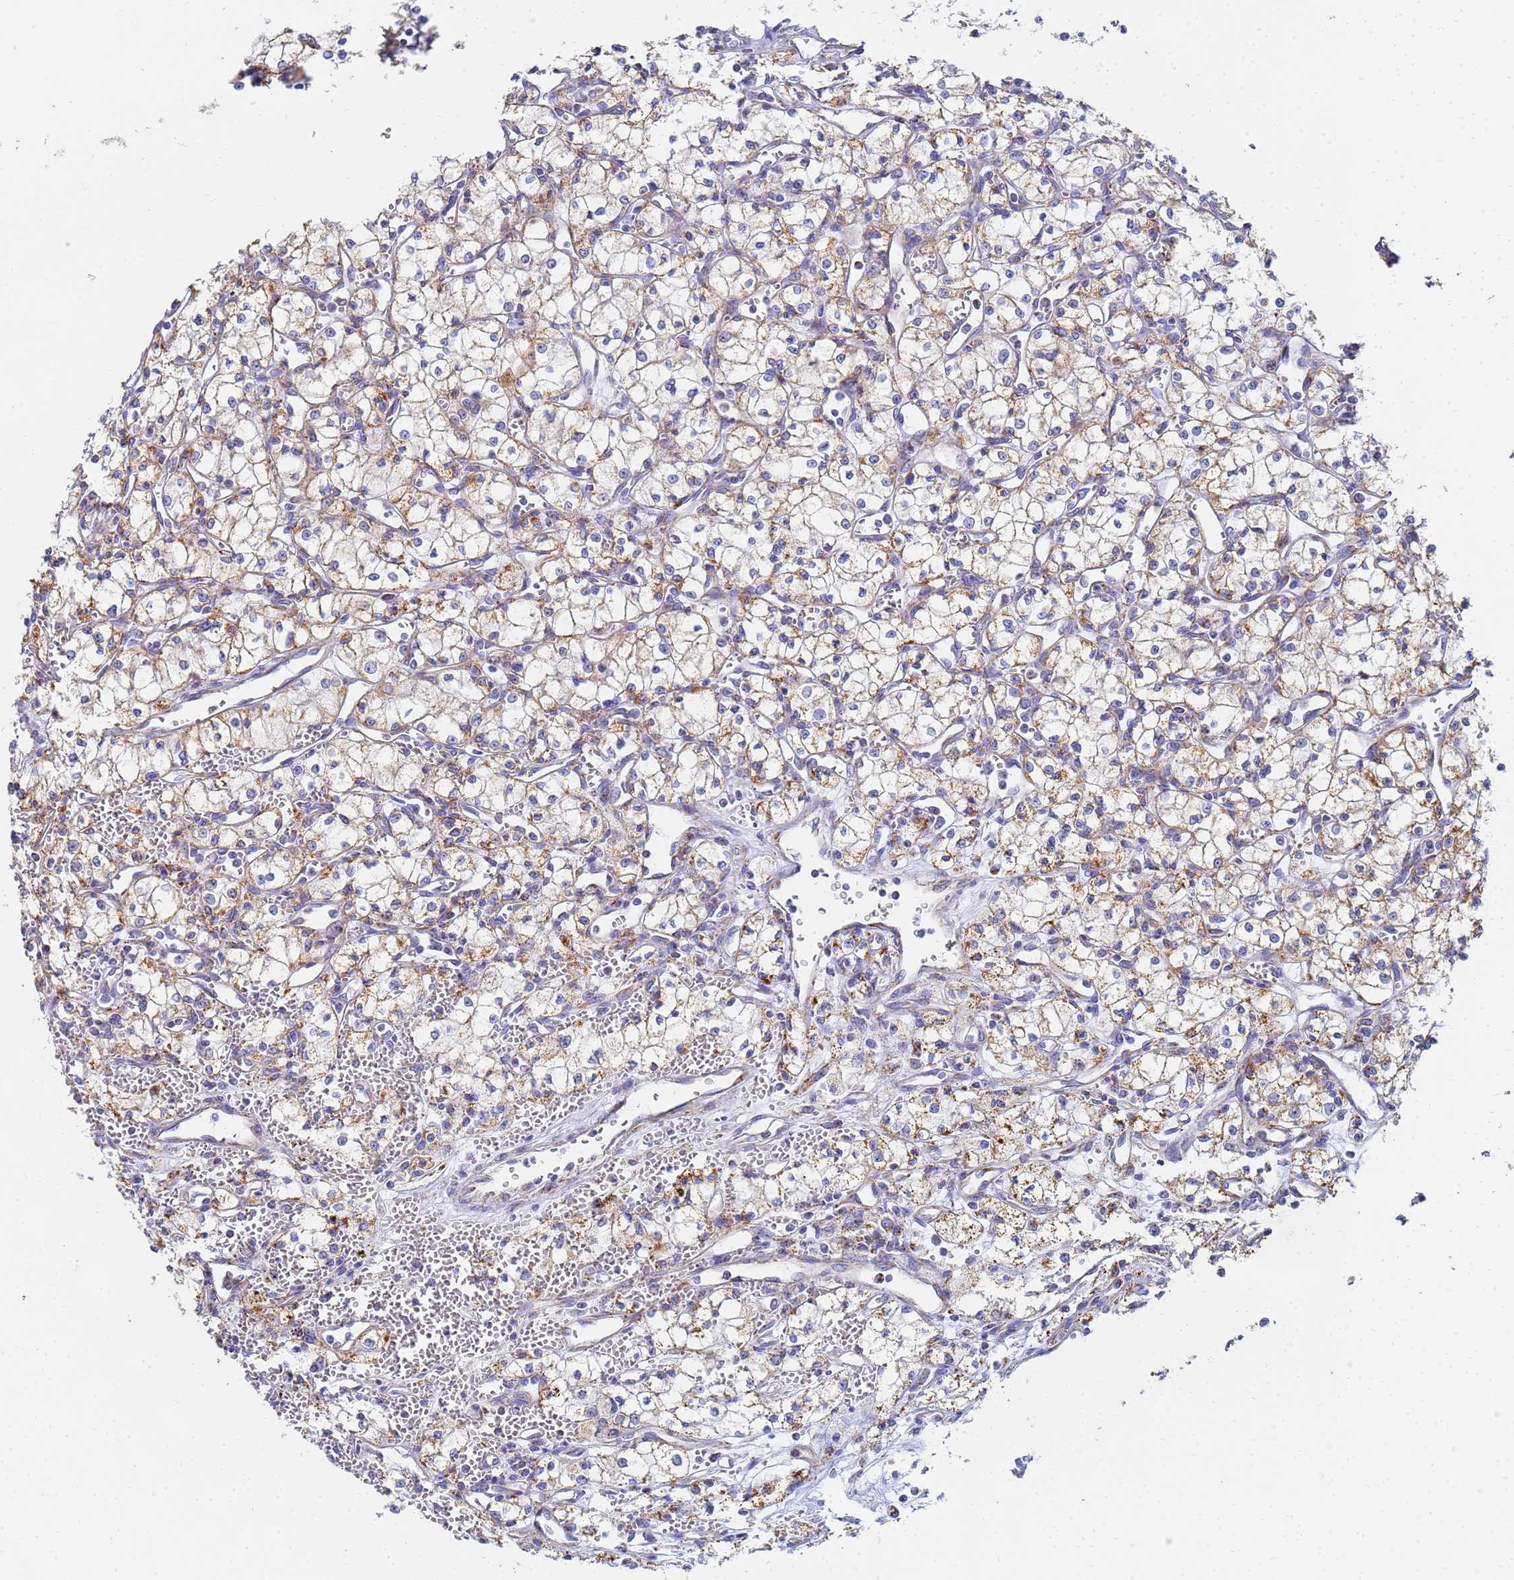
{"staining": {"intensity": "weak", "quantity": ">75%", "location": "cytoplasmic/membranous"}, "tissue": "renal cancer", "cell_type": "Tumor cells", "image_type": "cancer", "snomed": [{"axis": "morphology", "description": "Adenocarcinoma, NOS"}, {"axis": "topography", "description": "Kidney"}], "caption": "Weak cytoplasmic/membranous expression for a protein is identified in about >75% of tumor cells of renal cancer (adenocarcinoma) using immunohistochemistry (IHC).", "gene": "CNIH4", "patient": {"sex": "male", "age": 59}}